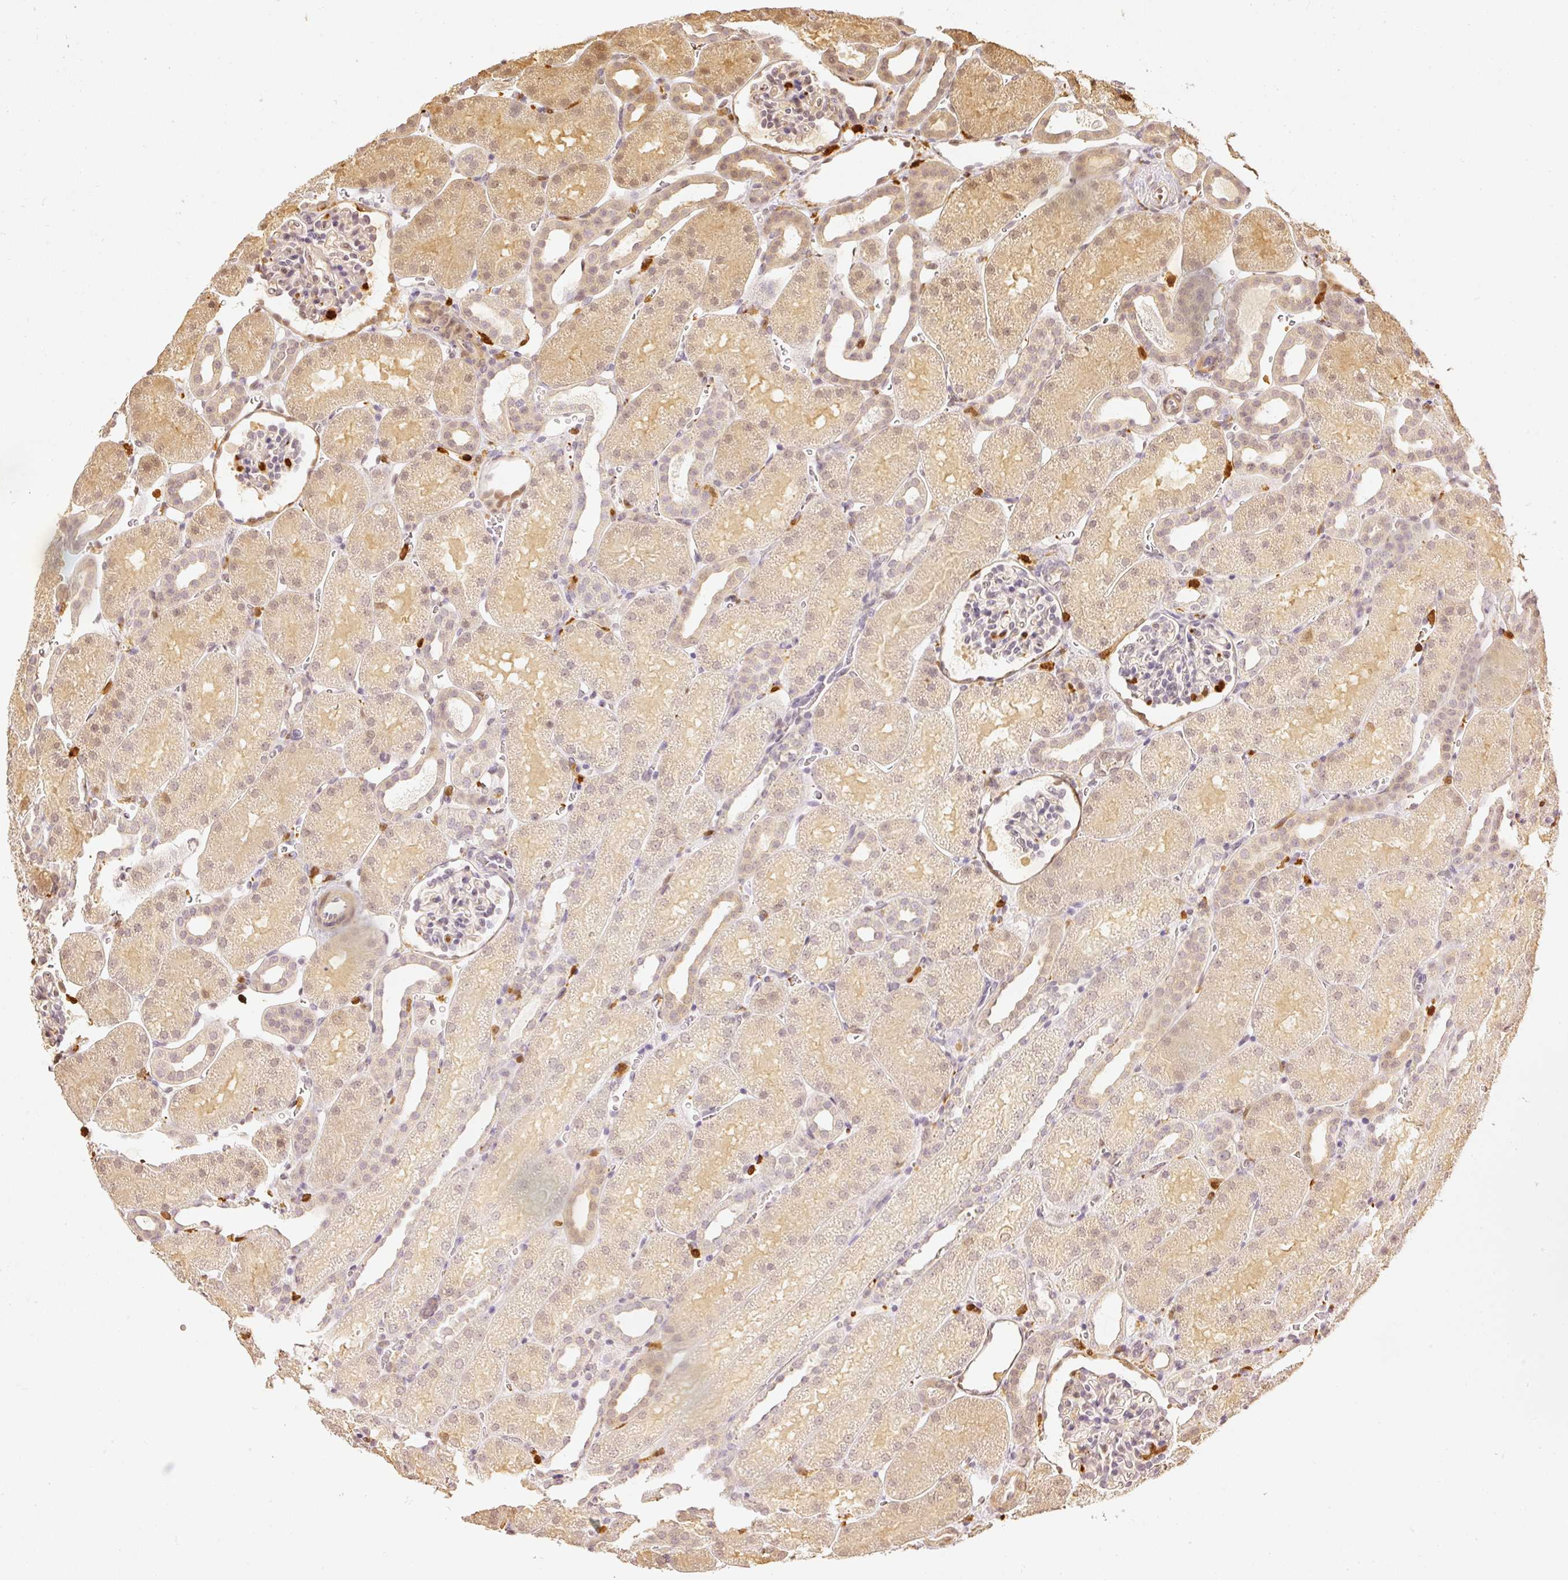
{"staining": {"intensity": "moderate", "quantity": "<25%", "location": "cytoplasmic/membranous"}, "tissue": "kidney", "cell_type": "Cells in glomeruli", "image_type": "normal", "snomed": [{"axis": "morphology", "description": "Normal tissue, NOS"}, {"axis": "topography", "description": "Kidney"}], "caption": "IHC image of normal kidney stained for a protein (brown), which shows low levels of moderate cytoplasmic/membranous positivity in about <25% of cells in glomeruli.", "gene": "PFN1", "patient": {"sex": "male", "age": 2}}